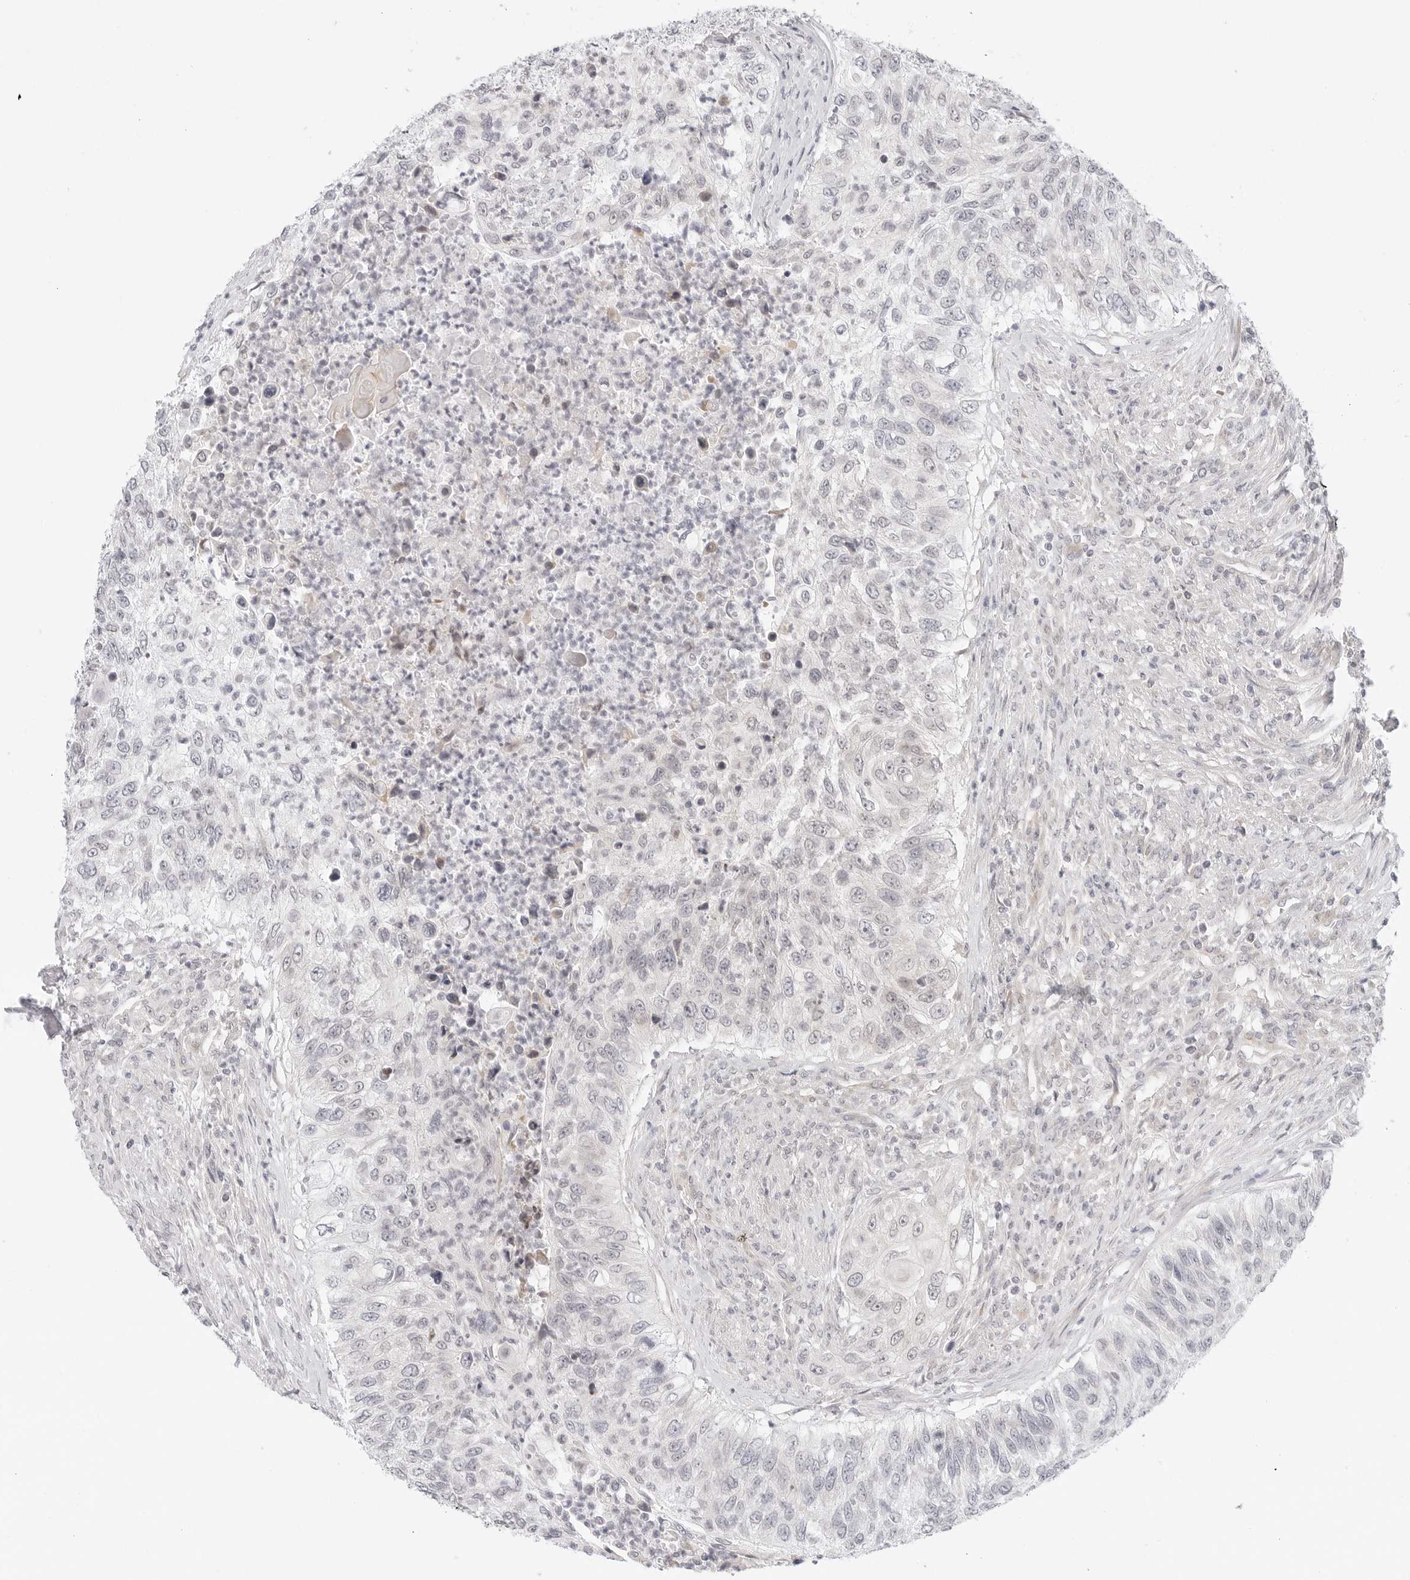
{"staining": {"intensity": "negative", "quantity": "none", "location": "none"}, "tissue": "urothelial cancer", "cell_type": "Tumor cells", "image_type": "cancer", "snomed": [{"axis": "morphology", "description": "Urothelial carcinoma, High grade"}, {"axis": "topography", "description": "Urinary bladder"}], "caption": "The immunohistochemistry (IHC) micrograph has no significant positivity in tumor cells of urothelial carcinoma (high-grade) tissue.", "gene": "TCP1", "patient": {"sex": "female", "age": 60}}